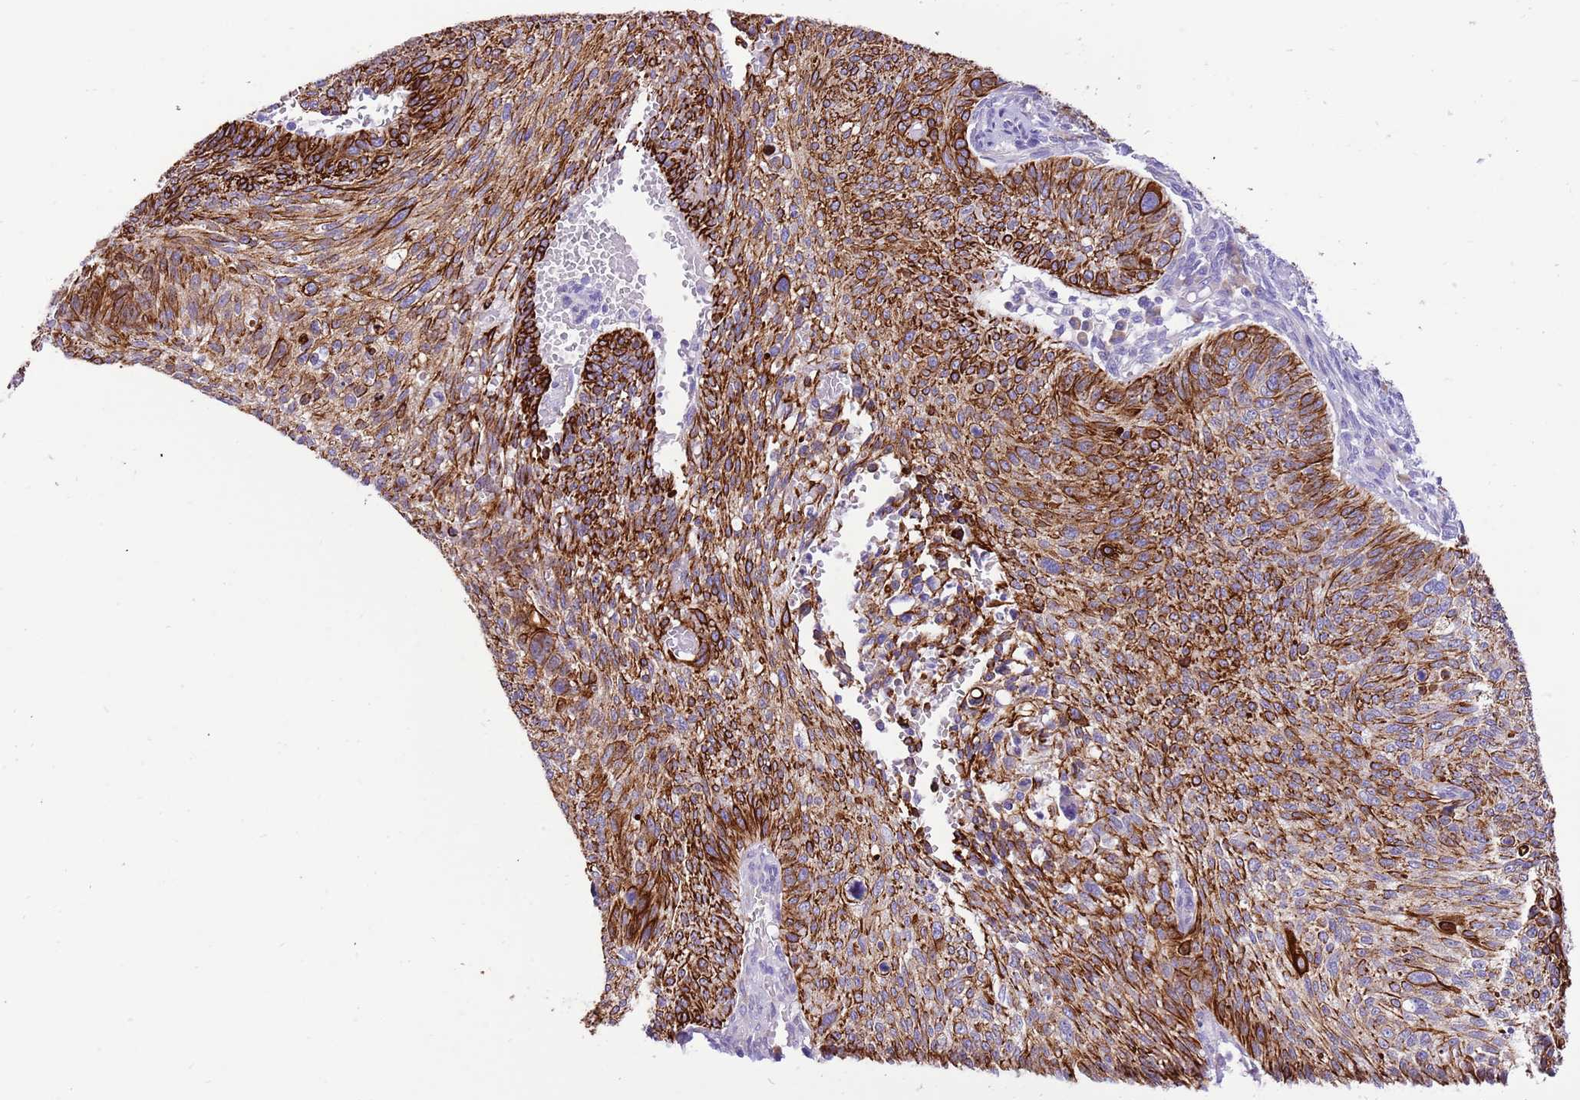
{"staining": {"intensity": "strong", "quantity": ">75%", "location": "cytoplasmic/membranous"}, "tissue": "cervical cancer", "cell_type": "Tumor cells", "image_type": "cancer", "snomed": [{"axis": "morphology", "description": "Squamous cell carcinoma, NOS"}, {"axis": "topography", "description": "Cervix"}], "caption": "Immunohistochemistry histopathology image of cervical squamous cell carcinoma stained for a protein (brown), which shows high levels of strong cytoplasmic/membranous positivity in about >75% of tumor cells.", "gene": "R3HDM4", "patient": {"sex": "female", "age": 70}}